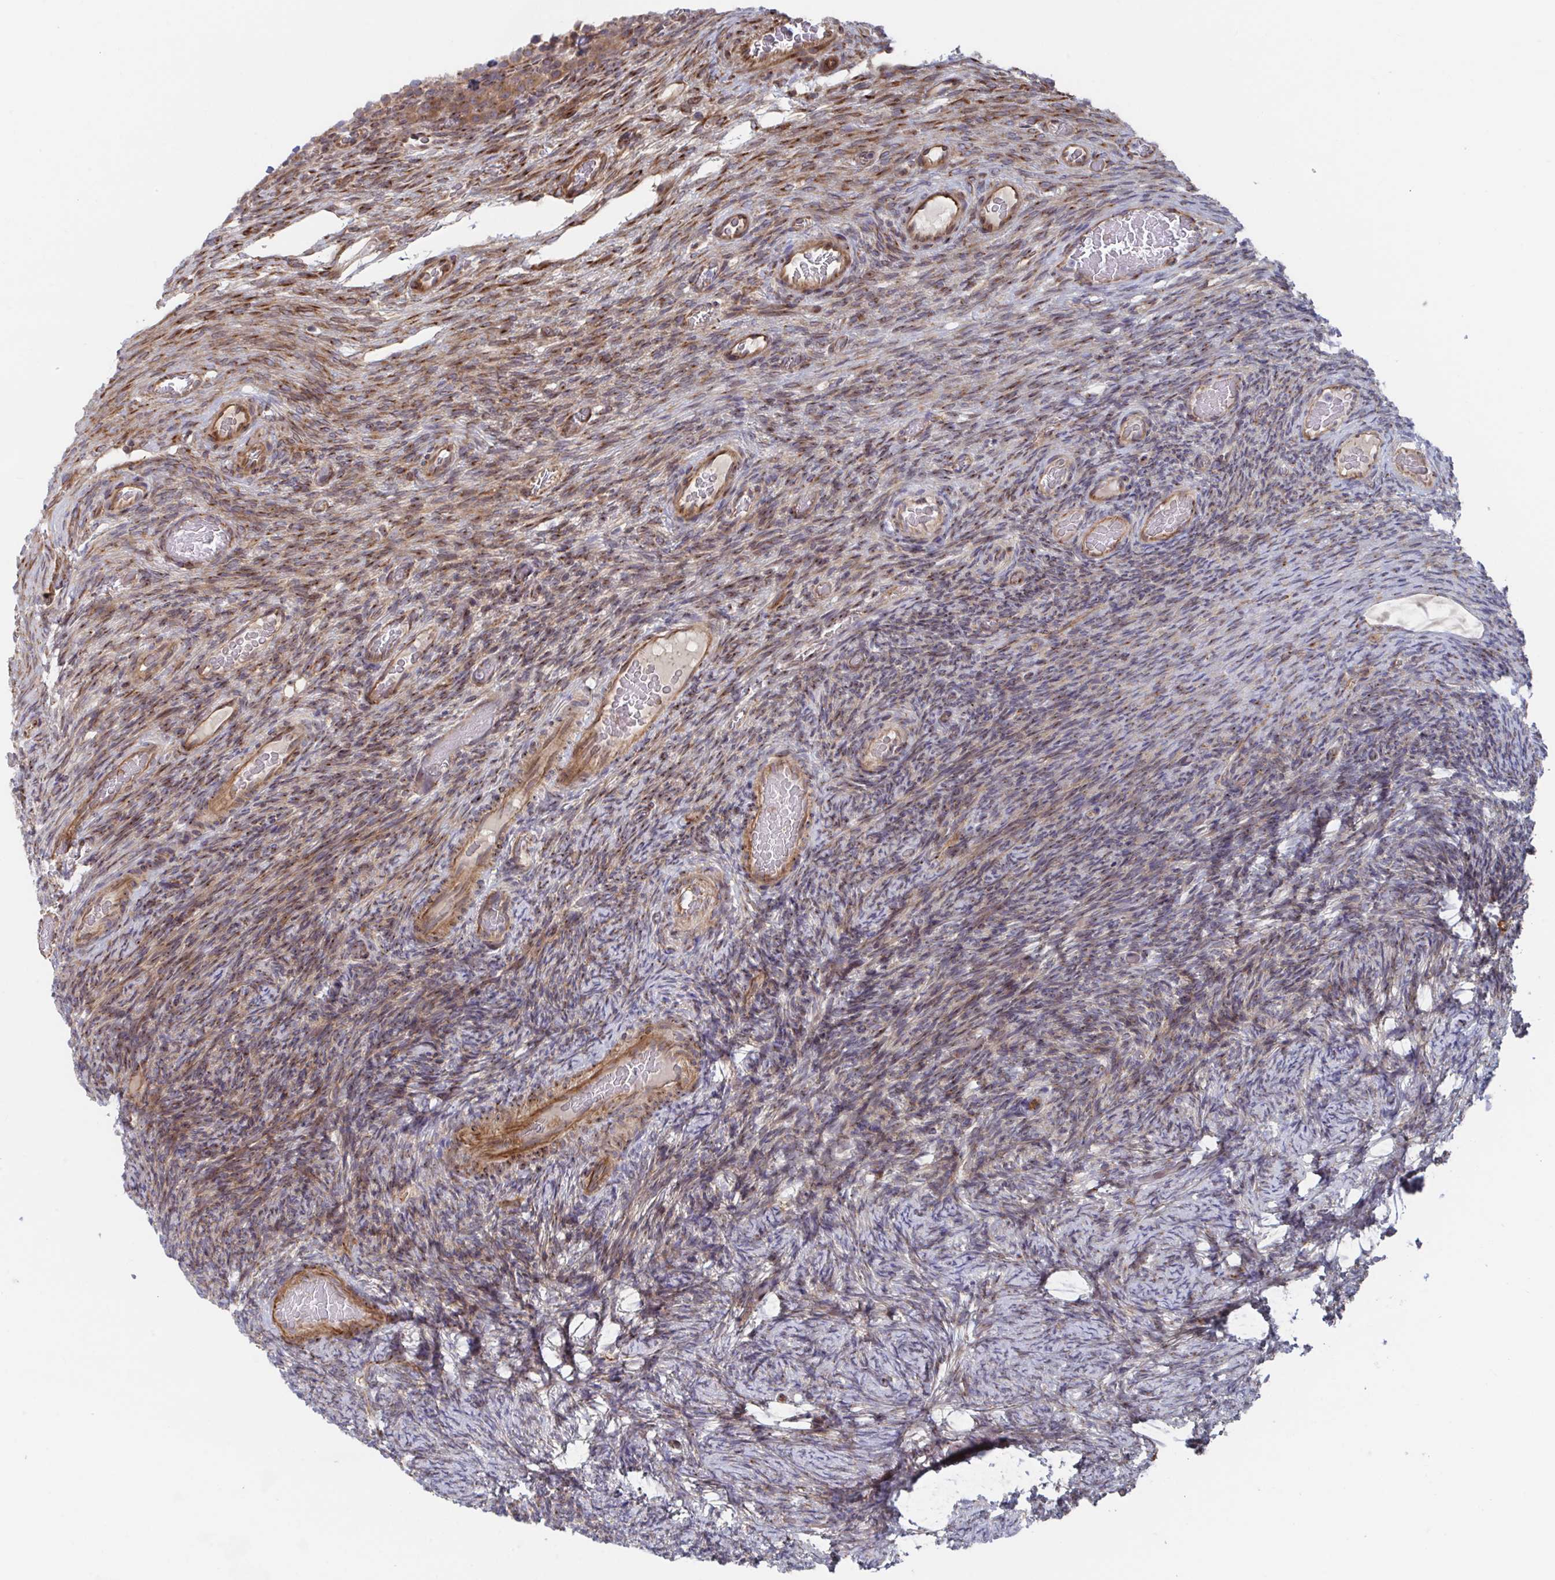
{"staining": {"intensity": "moderate", "quantity": "25%-75%", "location": "cytoplasmic/membranous"}, "tissue": "ovary", "cell_type": "Ovarian stroma cells", "image_type": "normal", "snomed": [{"axis": "morphology", "description": "Normal tissue, NOS"}, {"axis": "topography", "description": "Ovary"}], "caption": "Protein staining of unremarkable ovary exhibits moderate cytoplasmic/membranous staining in approximately 25%-75% of ovarian stroma cells.", "gene": "FJX1", "patient": {"sex": "female", "age": 34}}